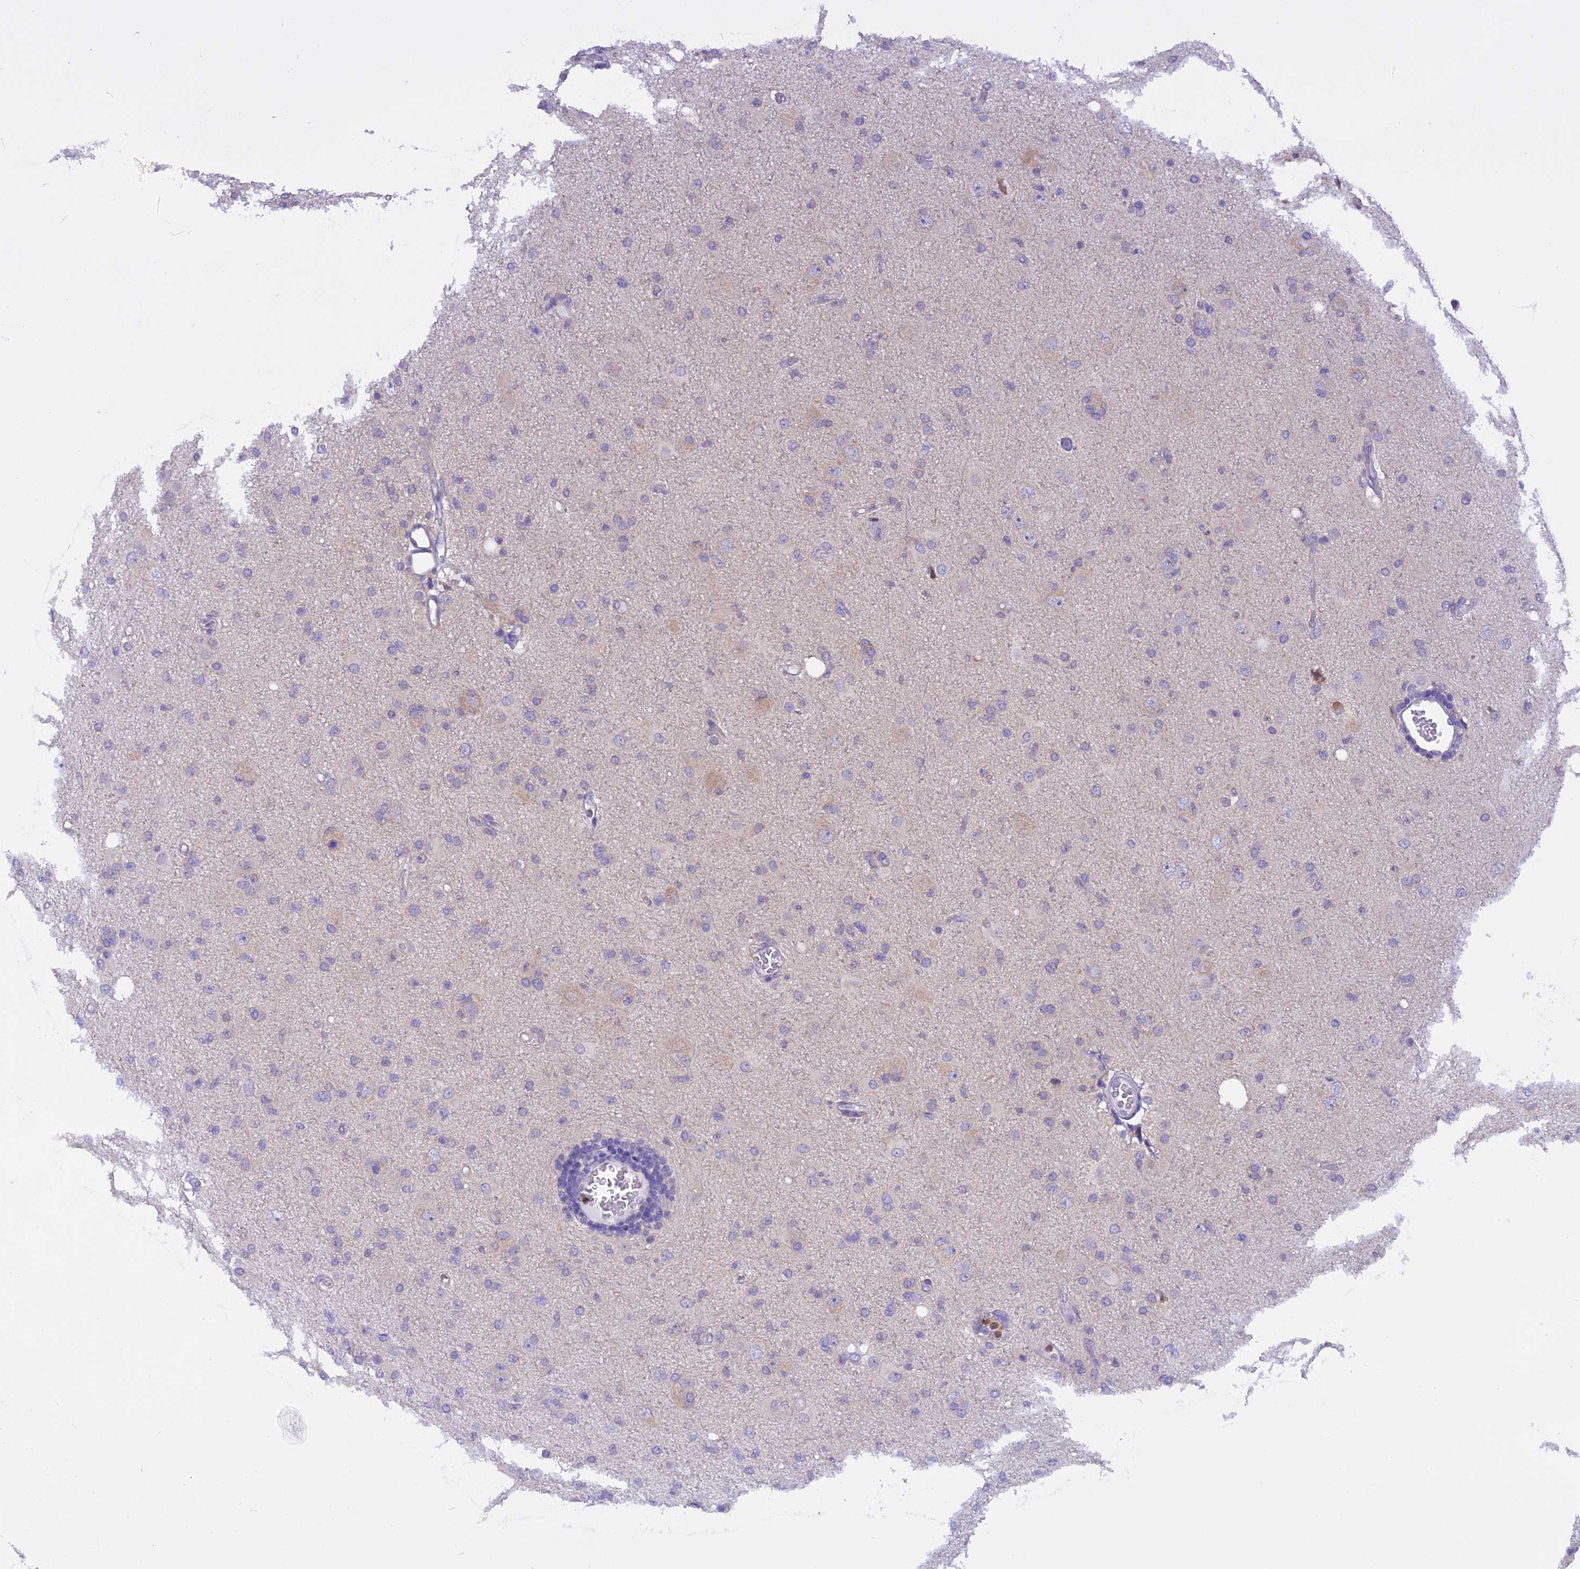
{"staining": {"intensity": "negative", "quantity": "none", "location": "none"}, "tissue": "glioma", "cell_type": "Tumor cells", "image_type": "cancer", "snomed": [{"axis": "morphology", "description": "Glioma, malignant, High grade"}, {"axis": "topography", "description": "Brain"}], "caption": "DAB (3,3'-diaminobenzidine) immunohistochemical staining of human glioma displays no significant positivity in tumor cells.", "gene": "TRIM3", "patient": {"sex": "female", "age": 57}}